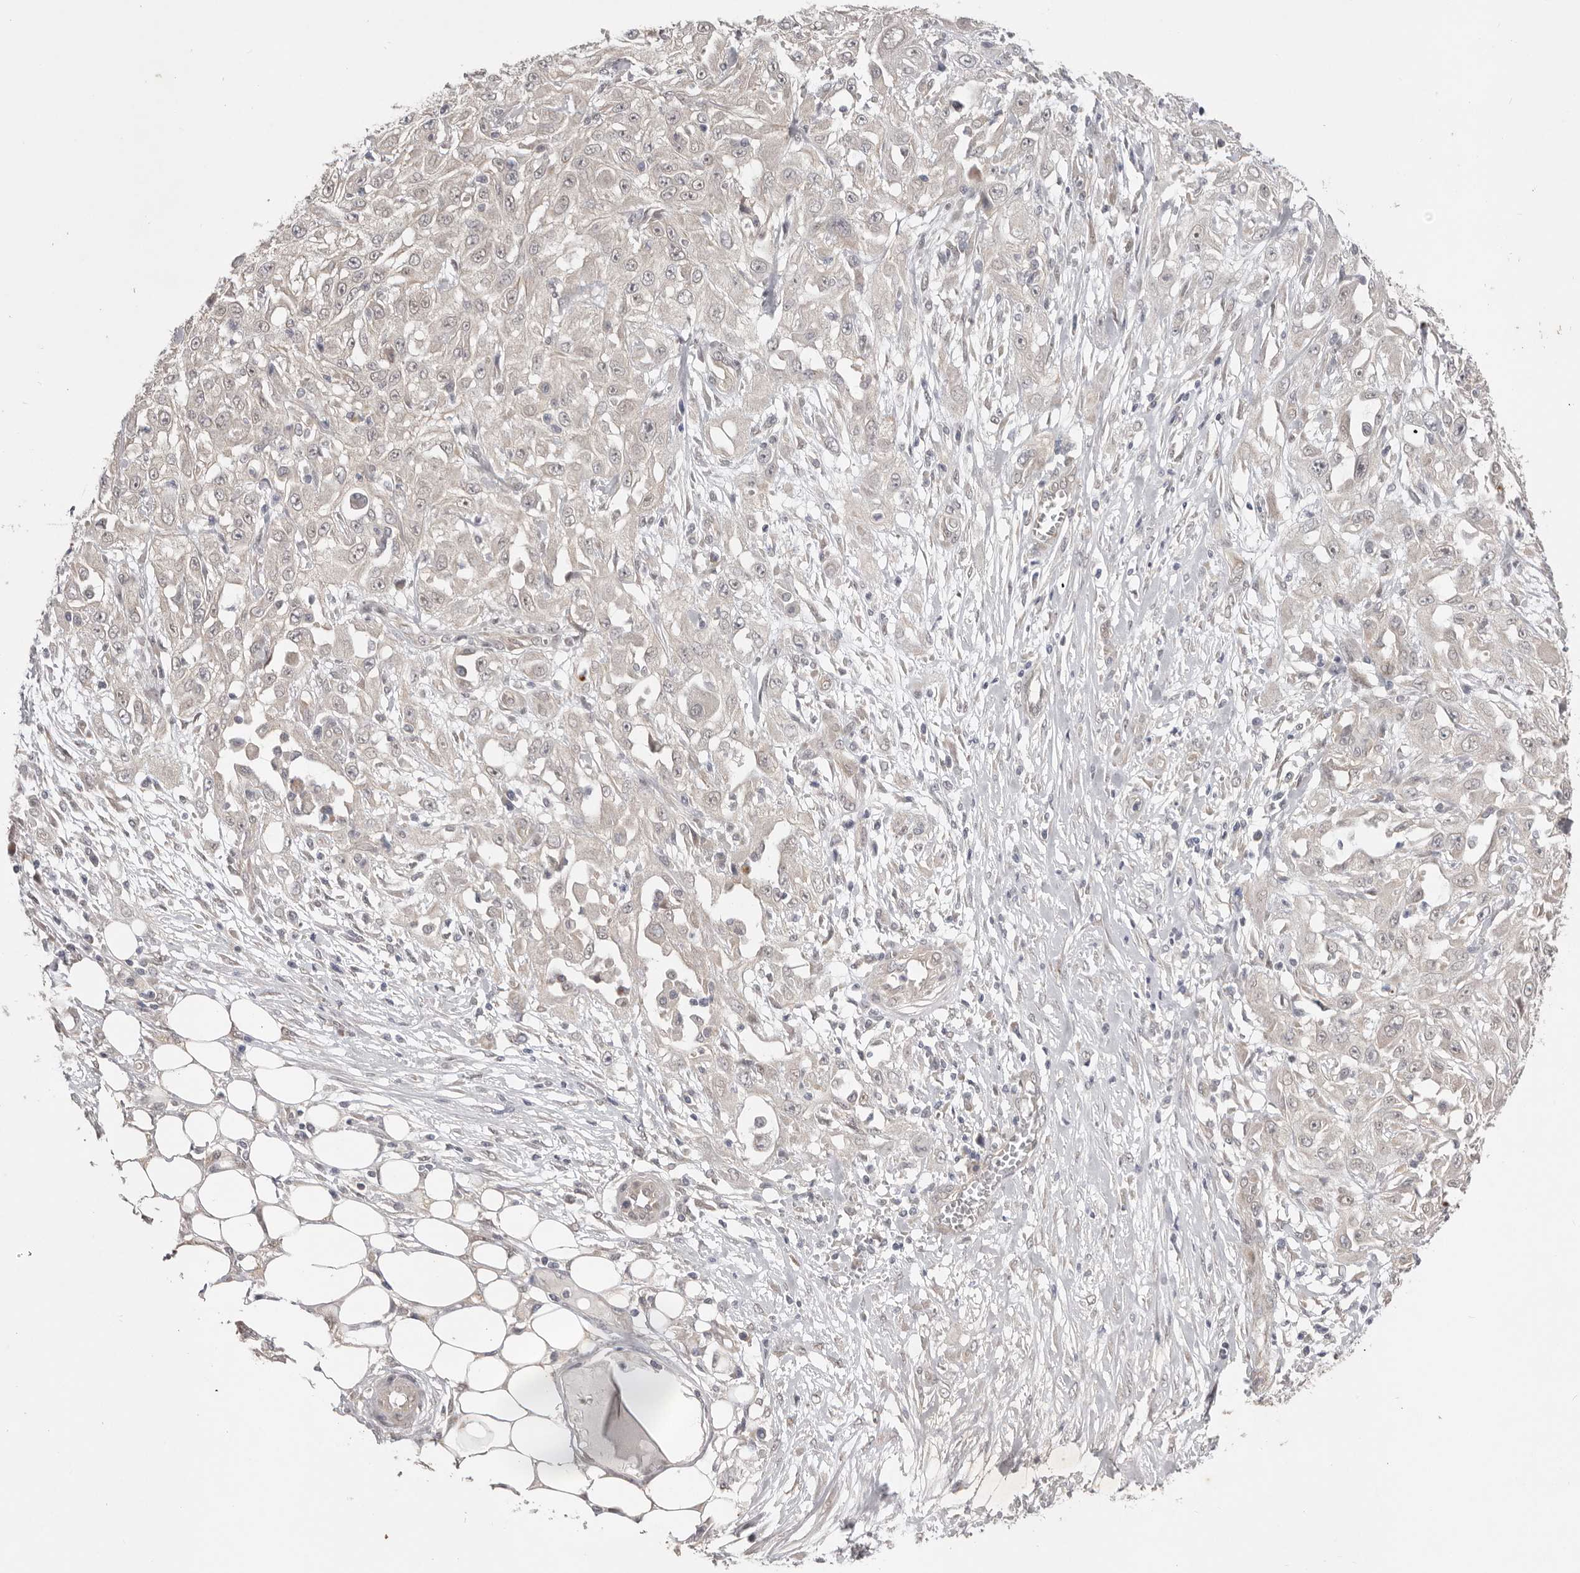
{"staining": {"intensity": "negative", "quantity": "none", "location": "none"}, "tissue": "skin cancer", "cell_type": "Tumor cells", "image_type": "cancer", "snomed": [{"axis": "morphology", "description": "Squamous cell carcinoma, NOS"}, {"axis": "morphology", "description": "Squamous cell carcinoma, metastatic, NOS"}, {"axis": "topography", "description": "Skin"}, {"axis": "topography", "description": "Lymph node"}], "caption": "Immunohistochemistry (IHC) micrograph of human skin cancer stained for a protein (brown), which displays no expression in tumor cells.", "gene": "NSUN4", "patient": {"sex": "male", "age": 75}}